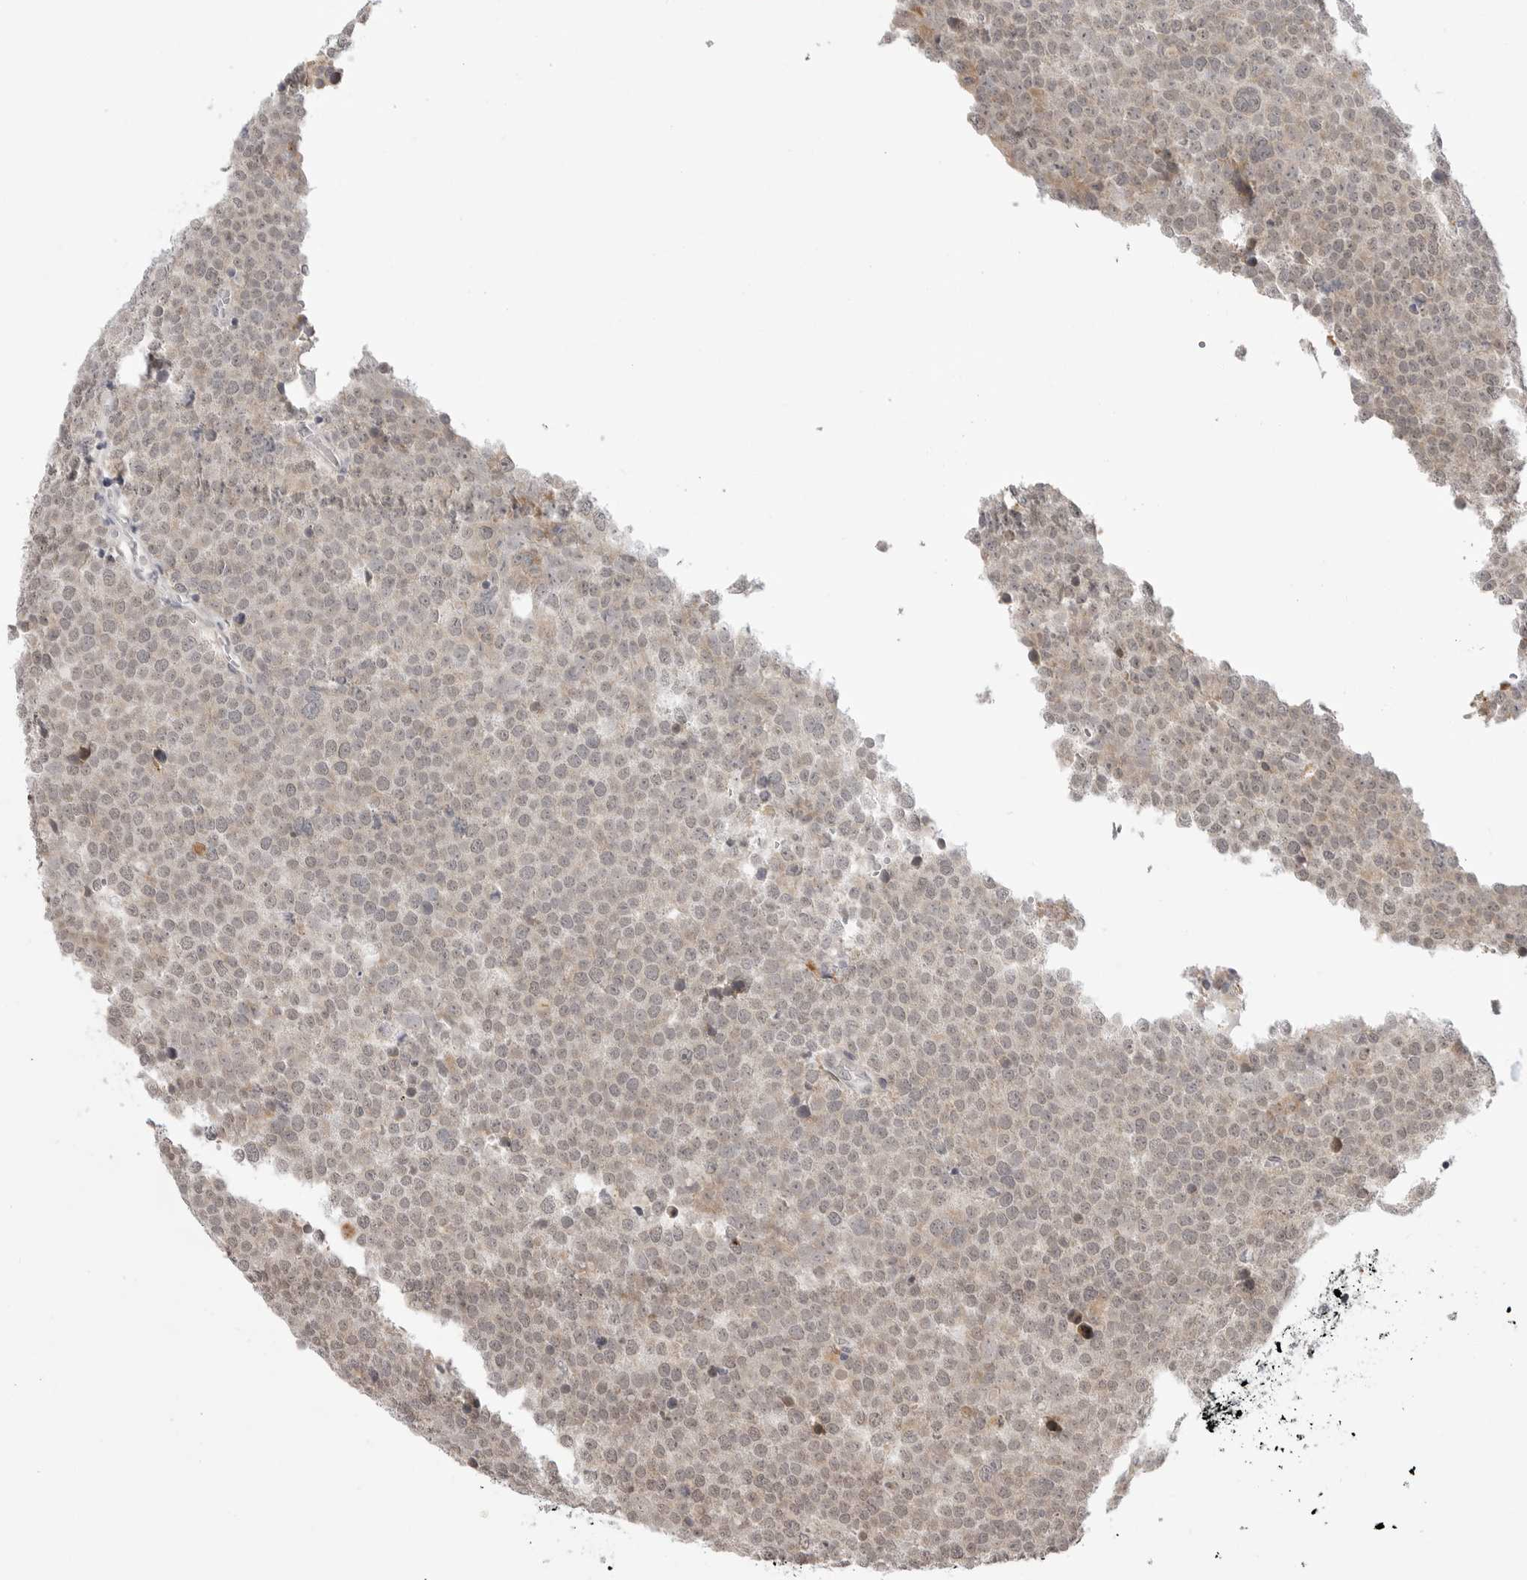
{"staining": {"intensity": "negative", "quantity": "none", "location": "none"}, "tissue": "testis cancer", "cell_type": "Tumor cells", "image_type": "cancer", "snomed": [{"axis": "morphology", "description": "Seminoma, NOS"}, {"axis": "topography", "description": "Testis"}], "caption": "The immunohistochemistry (IHC) micrograph has no significant expression in tumor cells of testis cancer tissue. The staining is performed using DAB brown chromogen with nuclei counter-stained in using hematoxylin.", "gene": "KALRN", "patient": {"sex": "male", "age": 71}}